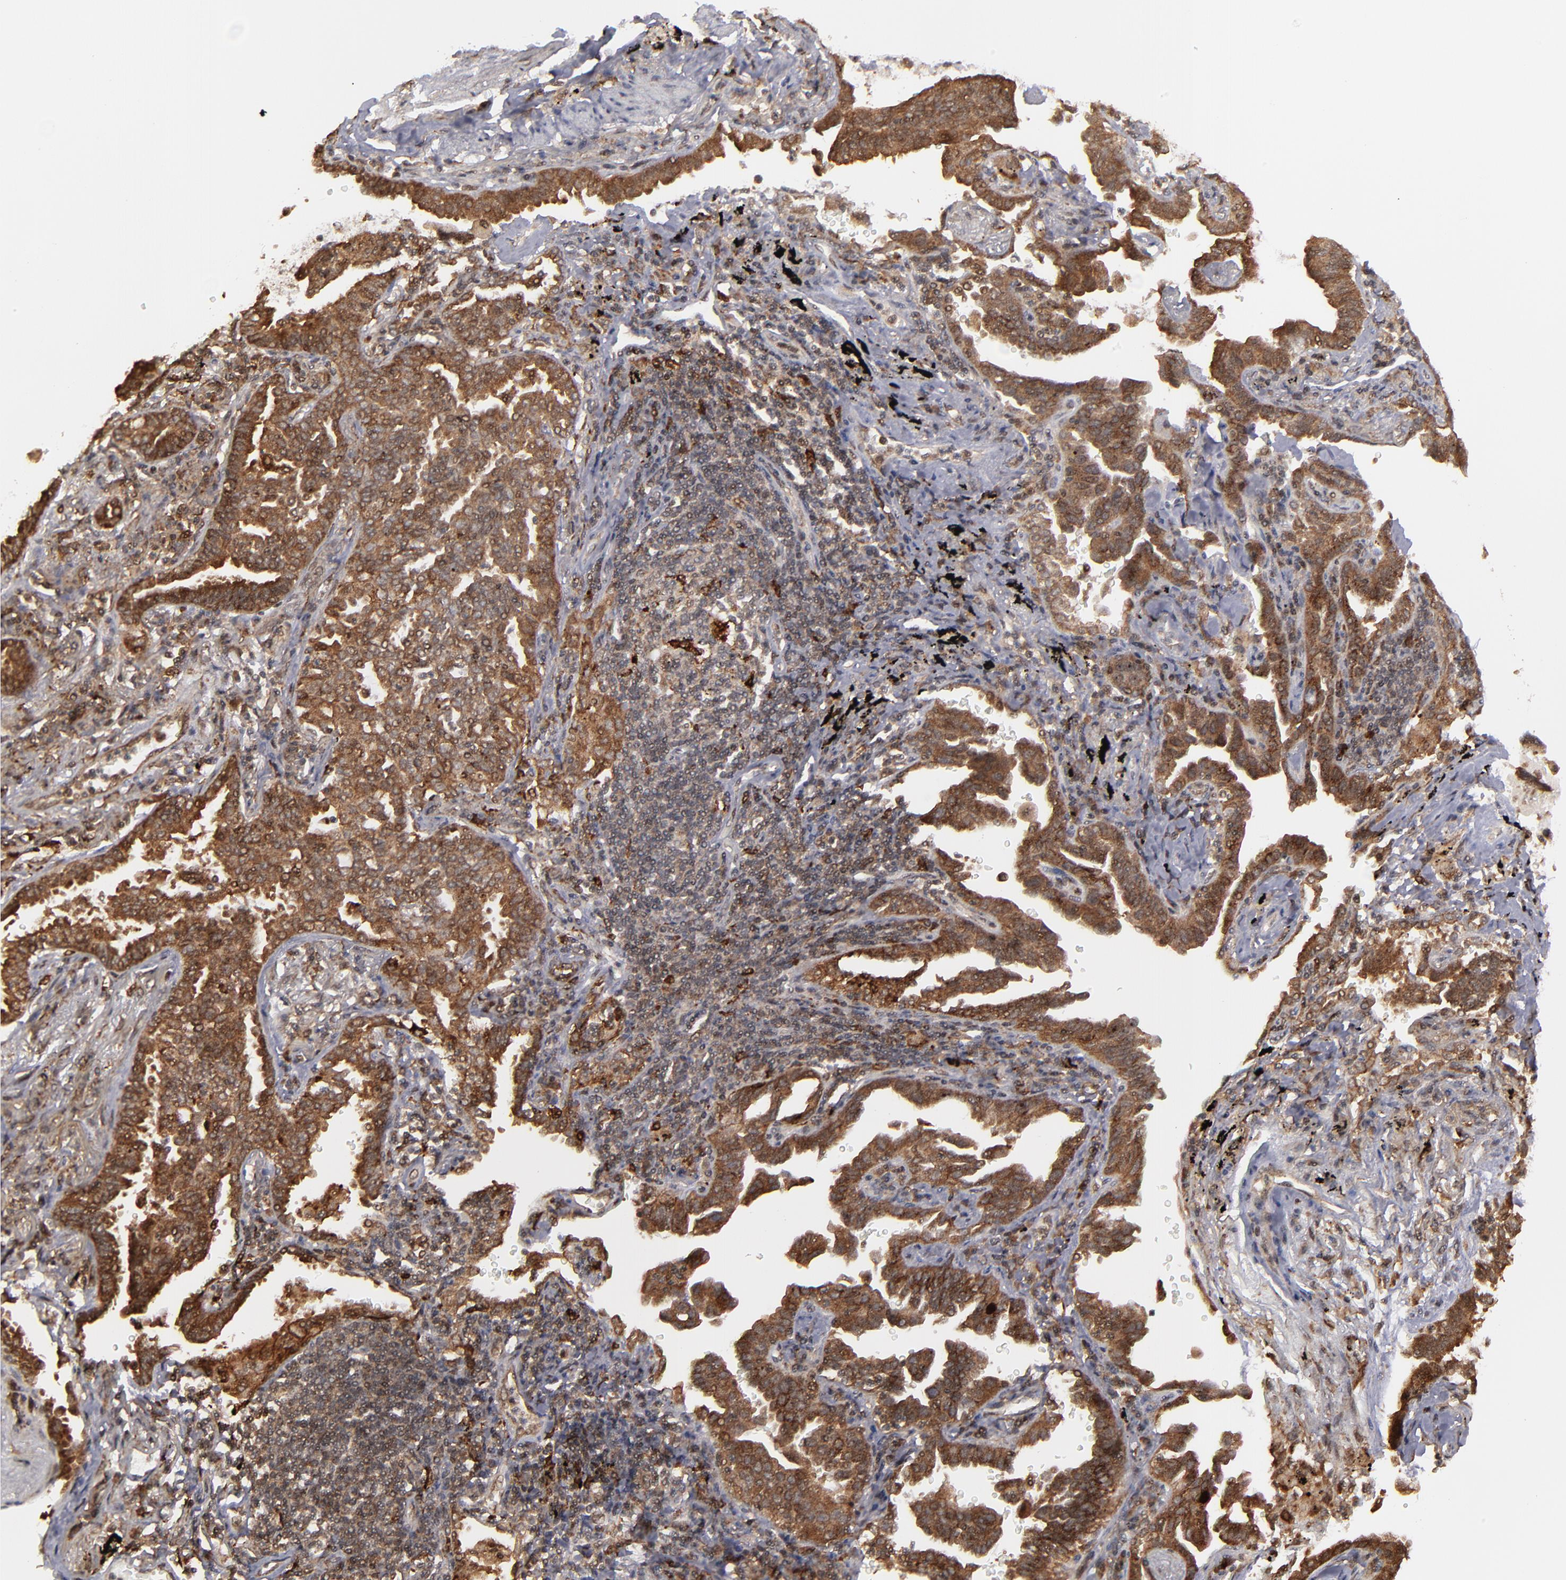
{"staining": {"intensity": "strong", "quantity": ">75%", "location": "cytoplasmic/membranous,nuclear"}, "tissue": "lung cancer", "cell_type": "Tumor cells", "image_type": "cancer", "snomed": [{"axis": "morphology", "description": "Adenocarcinoma, NOS"}, {"axis": "topography", "description": "Lung"}], "caption": "Human lung cancer (adenocarcinoma) stained for a protein (brown) demonstrates strong cytoplasmic/membranous and nuclear positive staining in approximately >75% of tumor cells.", "gene": "RGS6", "patient": {"sex": "female", "age": 64}}